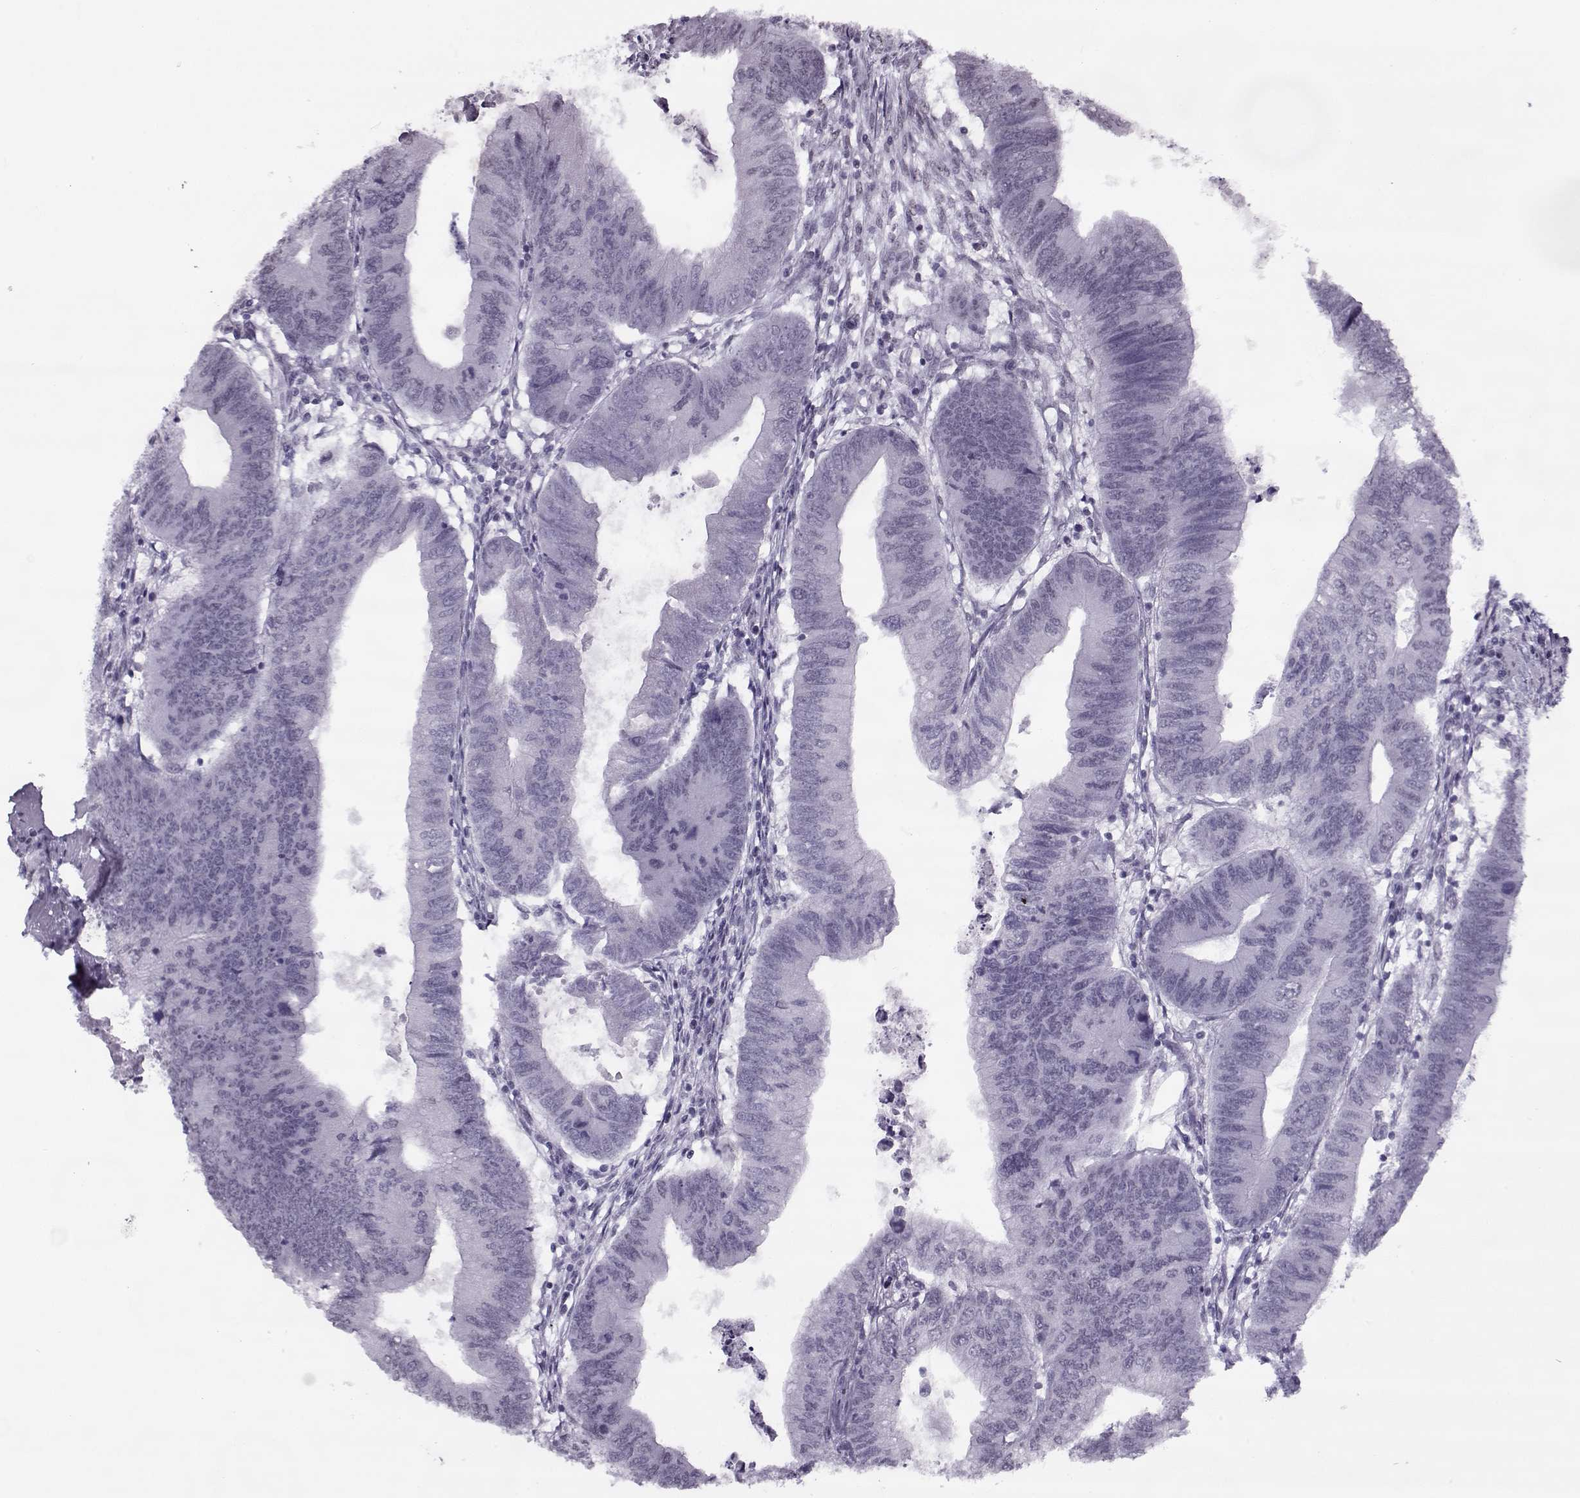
{"staining": {"intensity": "negative", "quantity": "none", "location": "none"}, "tissue": "colorectal cancer", "cell_type": "Tumor cells", "image_type": "cancer", "snomed": [{"axis": "morphology", "description": "Adenocarcinoma, NOS"}, {"axis": "topography", "description": "Colon"}], "caption": "This is an immunohistochemistry (IHC) photomicrograph of adenocarcinoma (colorectal). There is no positivity in tumor cells.", "gene": "PRMT8", "patient": {"sex": "male", "age": 53}}